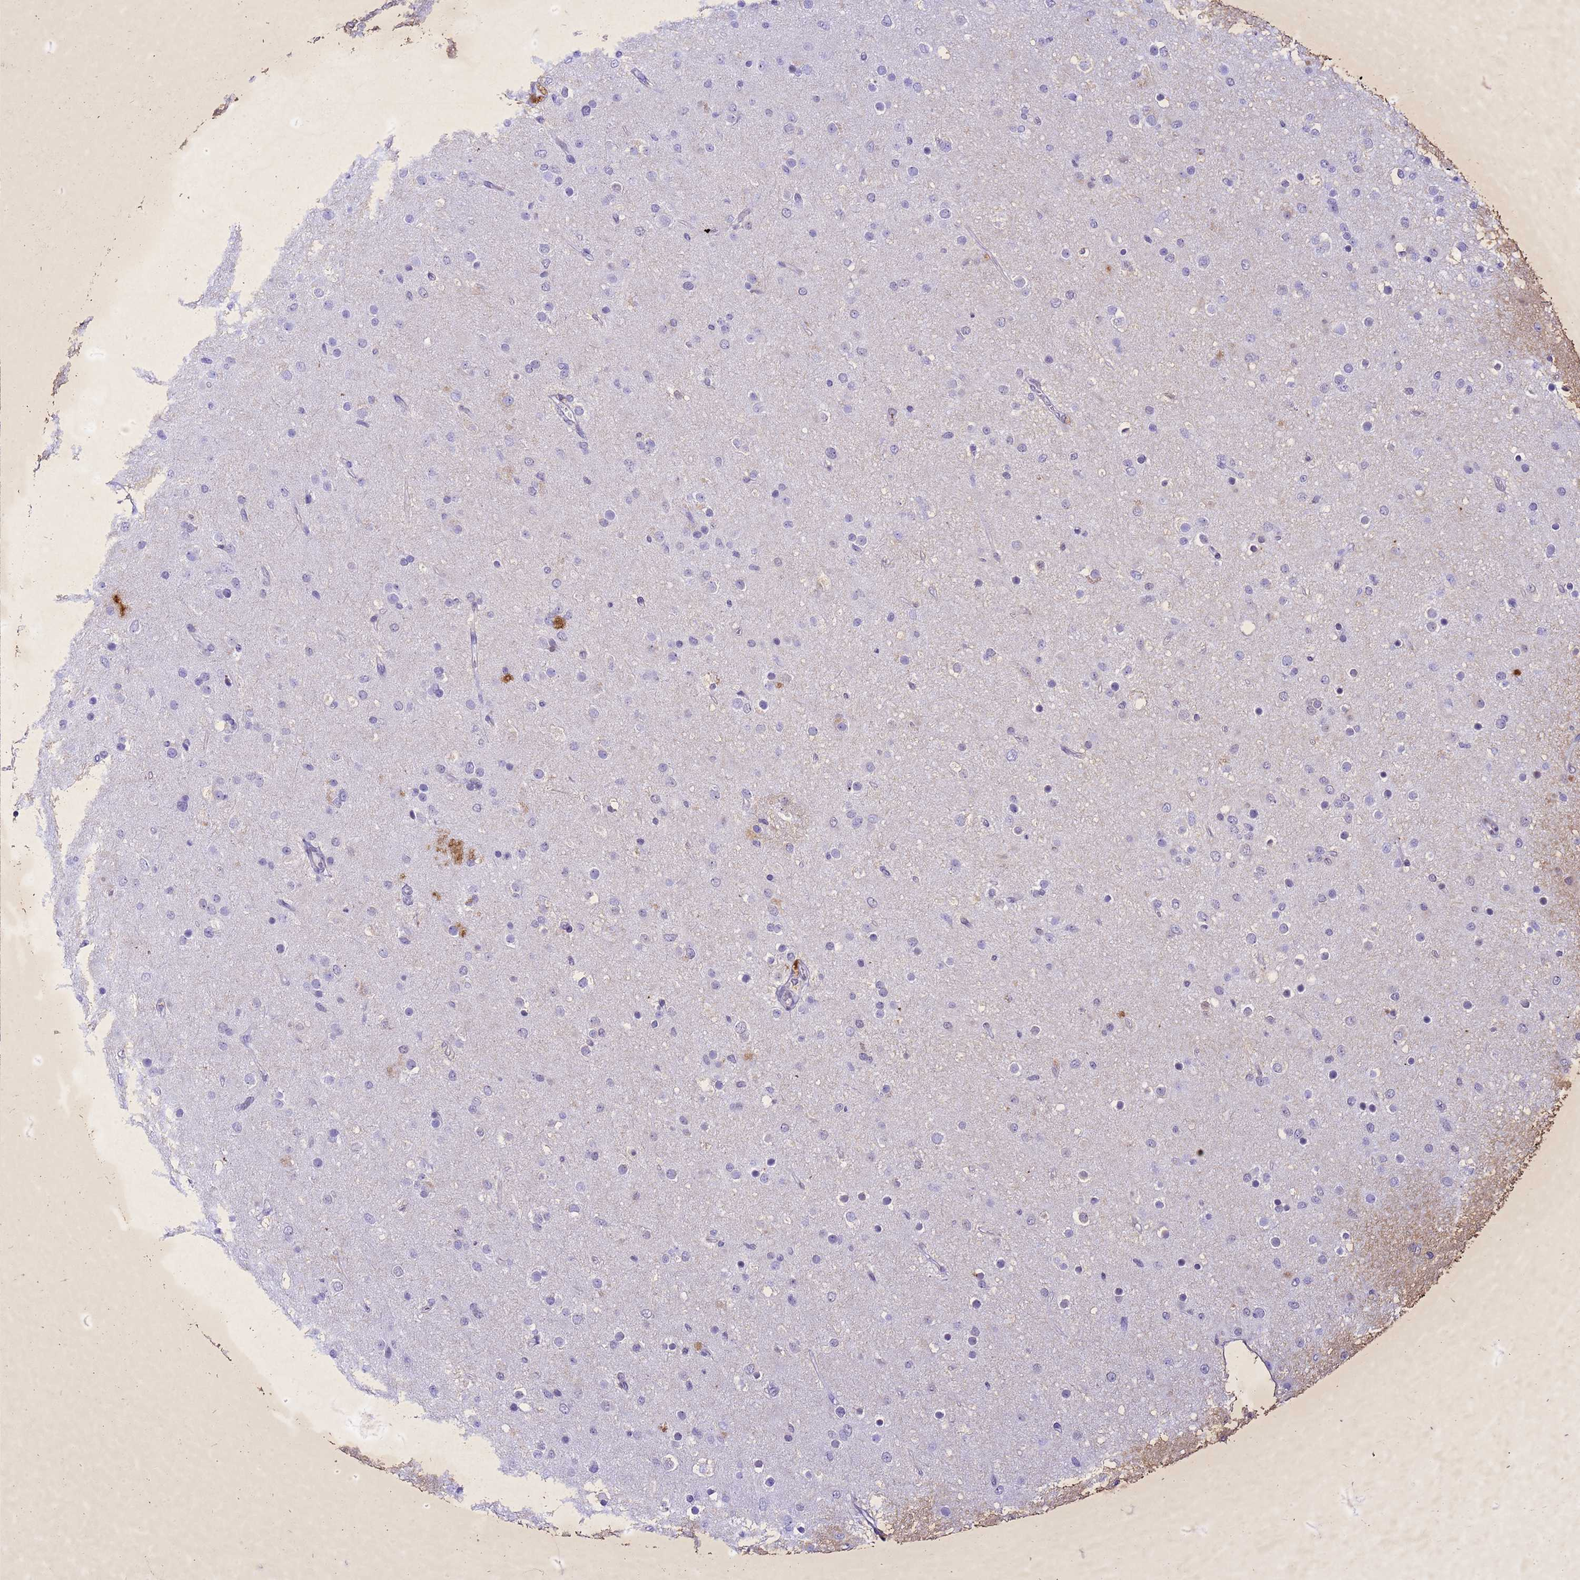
{"staining": {"intensity": "negative", "quantity": "none", "location": "none"}, "tissue": "glioma", "cell_type": "Tumor cells", "image_type": "cancer", "snomed": [{"axis": "morphology", "description": "Glioma, malignant, Low grade"}, {"axis": "topography", "description": "Brain"}], "caption": "DAB (3,3'-diaminobenzidine) immunohistochemical staining of human glioma exhibits no significant expression in tumor cells.", "gene": "COPS9", "patient": {"sex": "male", "age": 65}}